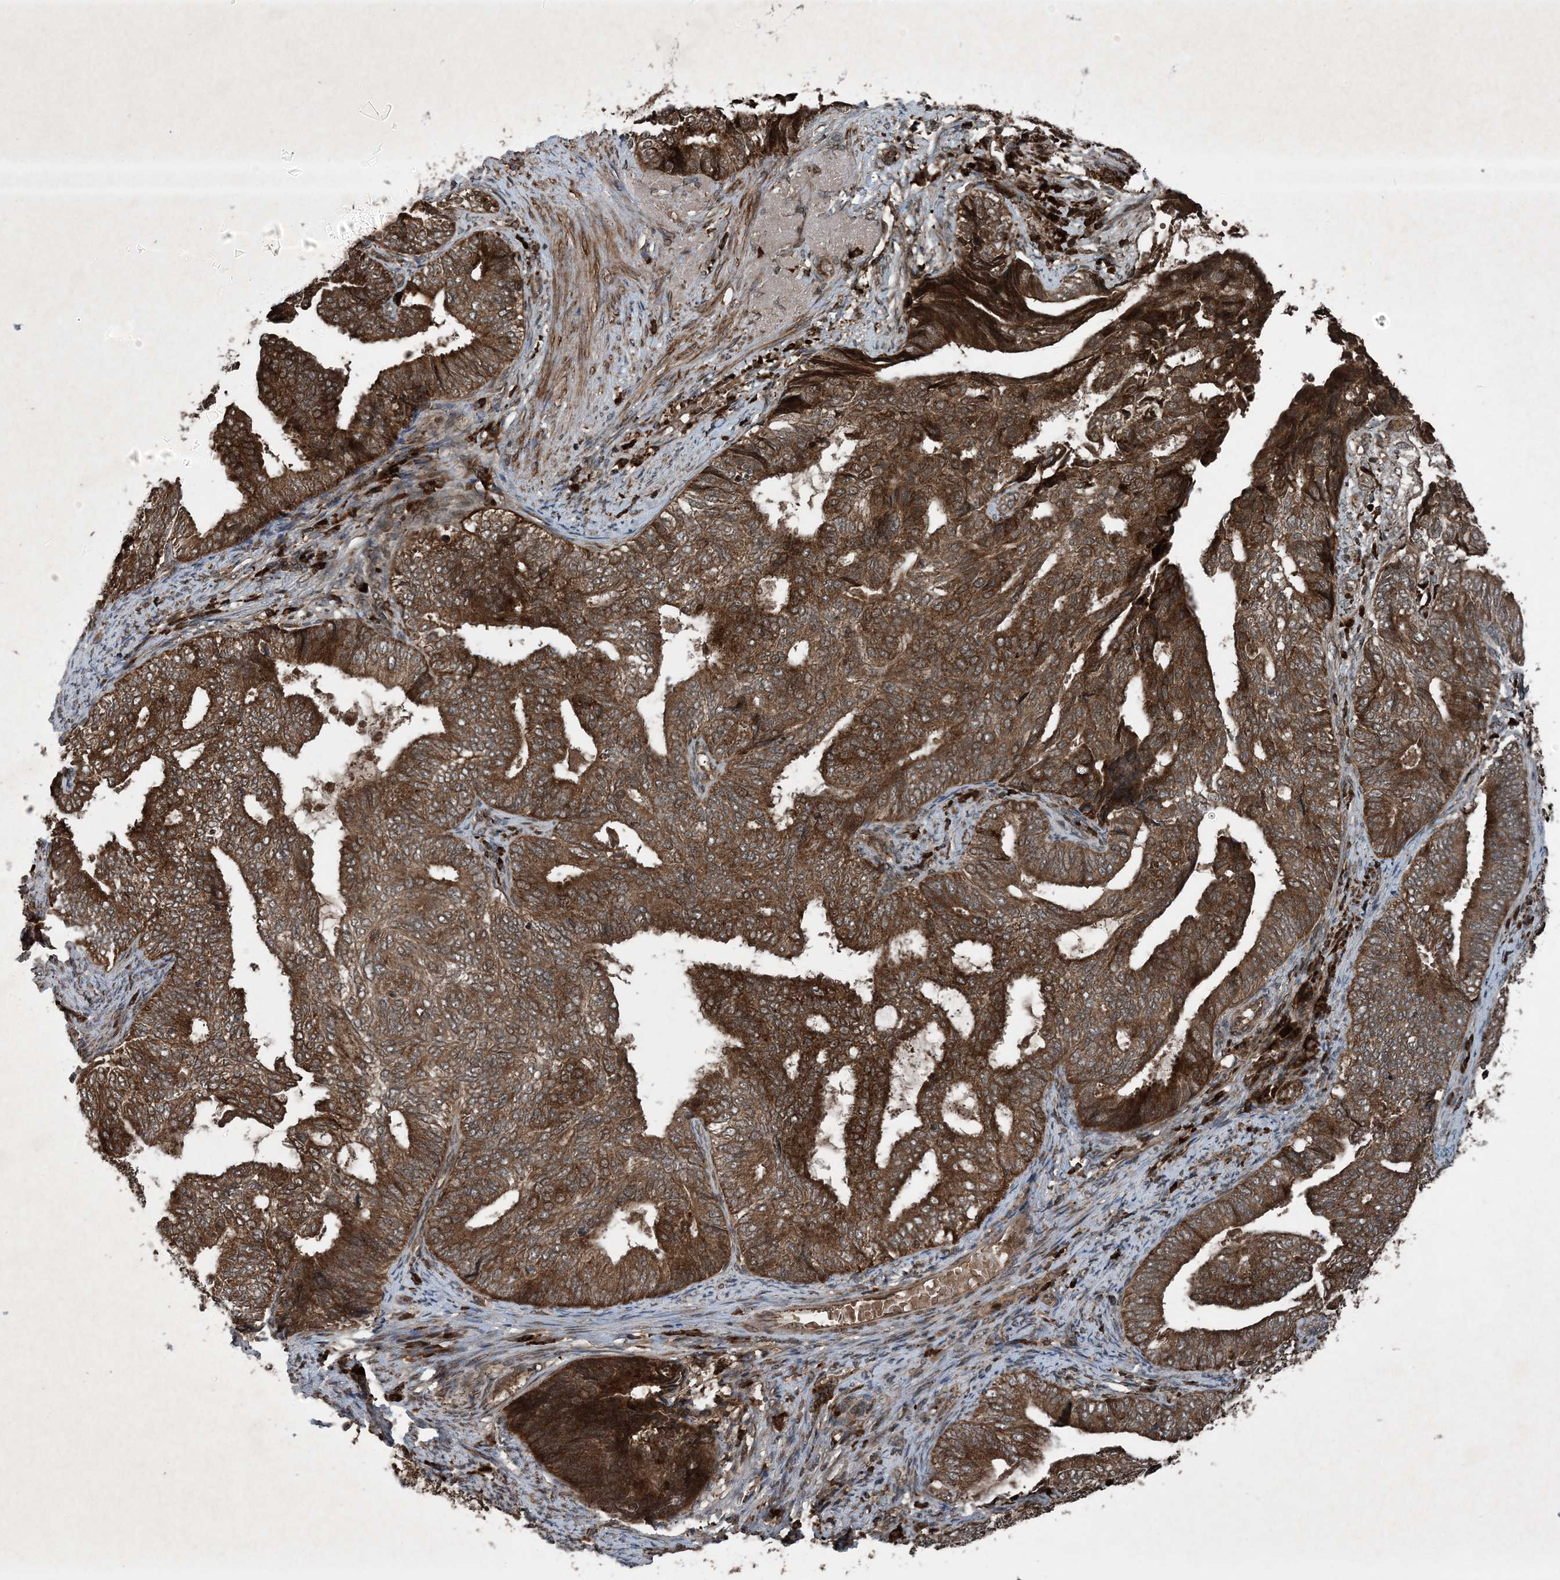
{"staining": {"intensity": "strong", "quantity": ">75%", "location": "cytoplasmic/membranous"}, "tissue": "endometrial cancer", "cell_type": "Tumor cells", "image_type": "cancer", "snomed": [{"axis": "morphology", "description": "Adenocarcinoma, NOS"}, {"axis": "topography", "description": "Endometrium"}], "caption": "Tumor cells show high levels of strong cytoplasmic/membranous positivity in approximately >75% of cells in human adenocarcinoma (endometrial).", "gene": "GNG5", "patient": {"sex": "female", "age": 58}}